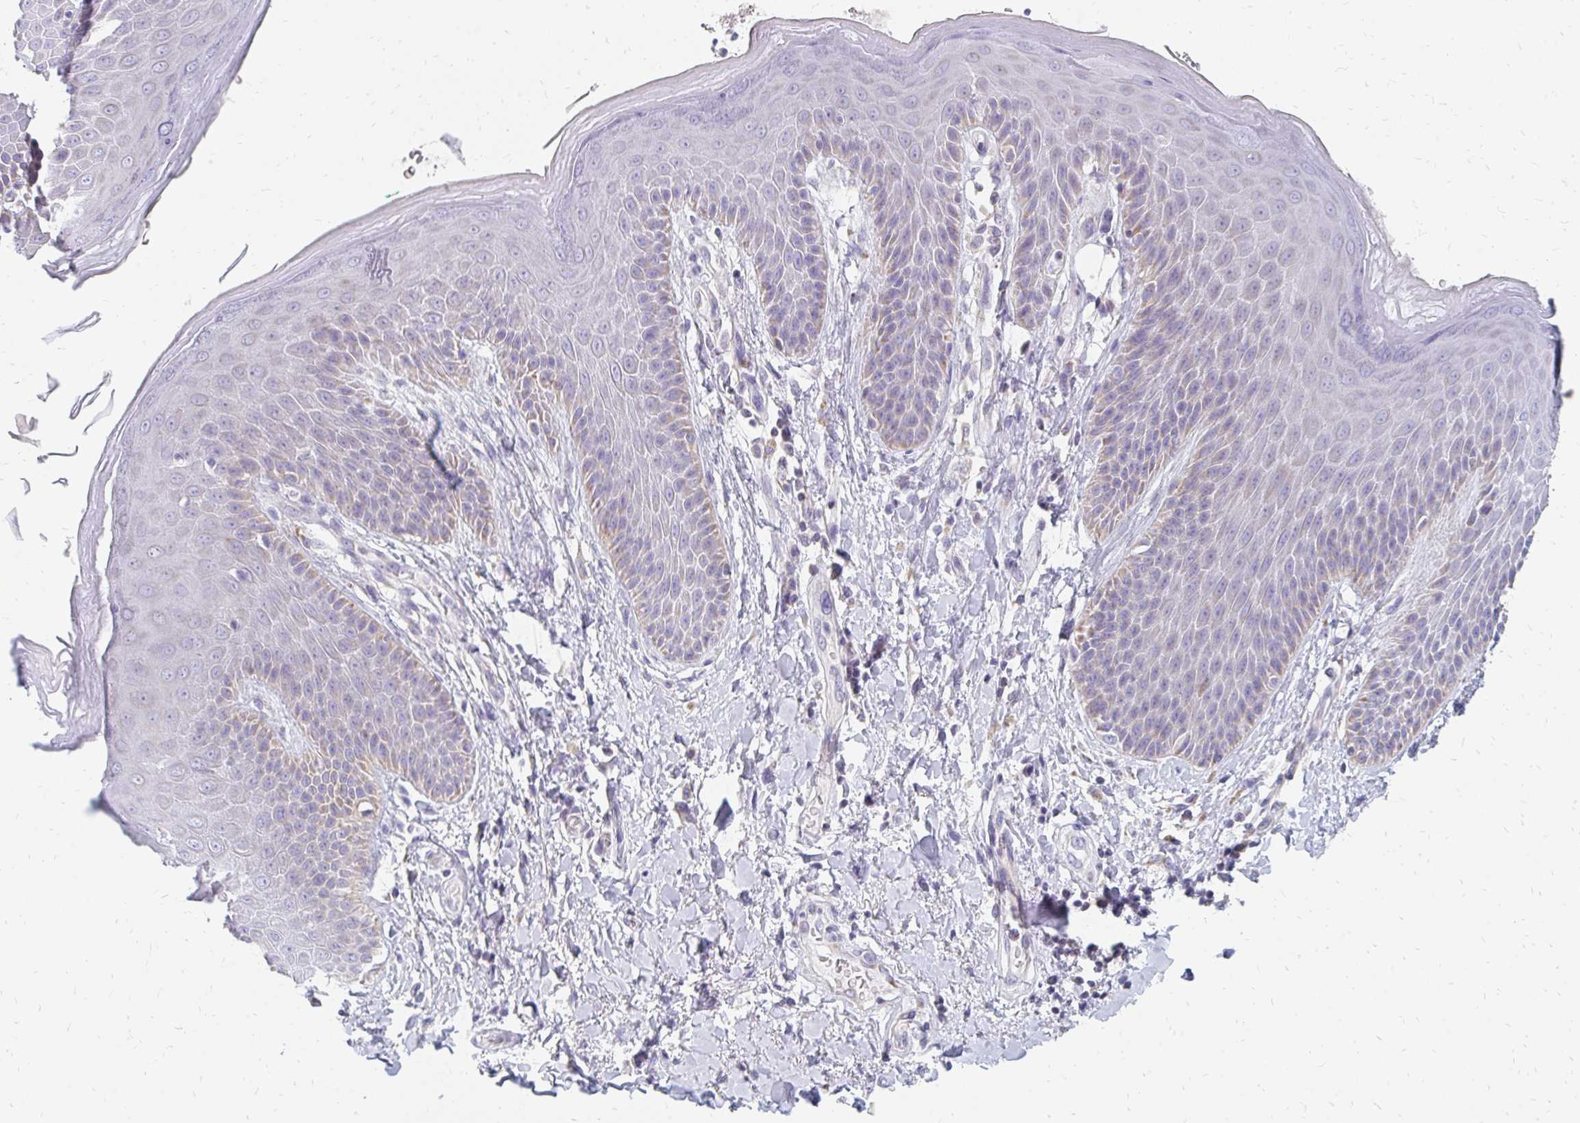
{"staining": {"intensity": "weak", "quantity": "<25%", "location": "cytoplasmic/membranous"}, "tissue": "skin", "cell_type": "Epidermal cells", "image_type": "normal", "snomed": [{"axis": "morphology", "description": "Normal tissue, NOS"}, {"axis": "topography", "description": "Anal"}, {"axis": "topography", "description": "Peripheral nerve tissue"}], "caption": "The IHC histopathology image has no significant staining in epidermal cells of skin.", "gene": "OR10V1", "patient": {"sex": "male", "age": 51}}